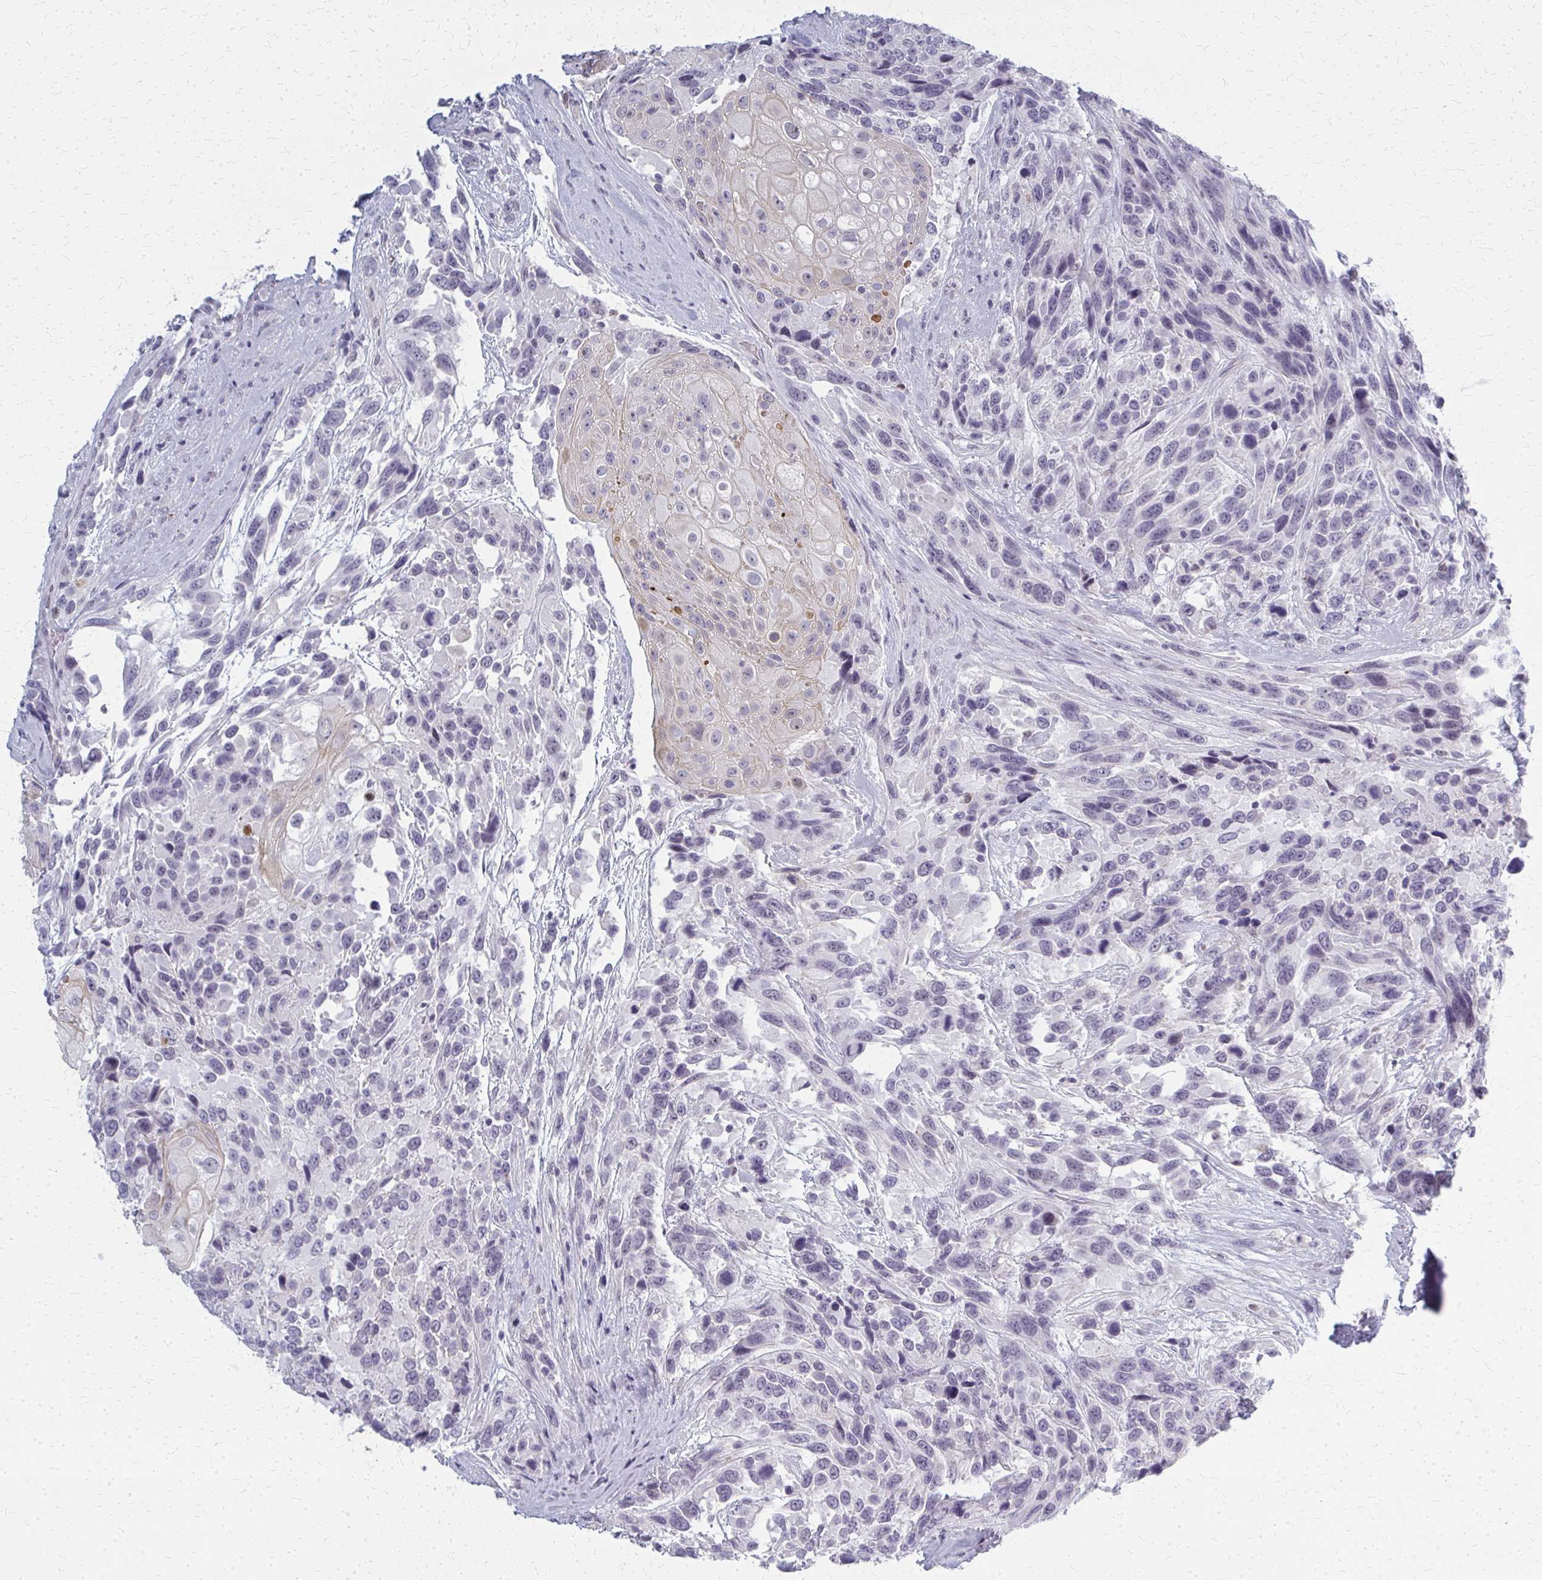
{"staining": {"intensity": "negative", "quantity": "none", "location": "none"}, "tissue": "urothelial cancer", "cell_type": "Tumor cells", "image_type": "cancer", "snomed": [{"axis": "morphology", "description": "Urothelial carcinoma, High grade"}, {"axis": "topography", "description": "Urinary bladder"}], "caption": "The image exhibits no significant positivity in tumor cells of urothelial cancer.", "gene": "CASQ2", "patient": {"sex": "female", "age": 70}}